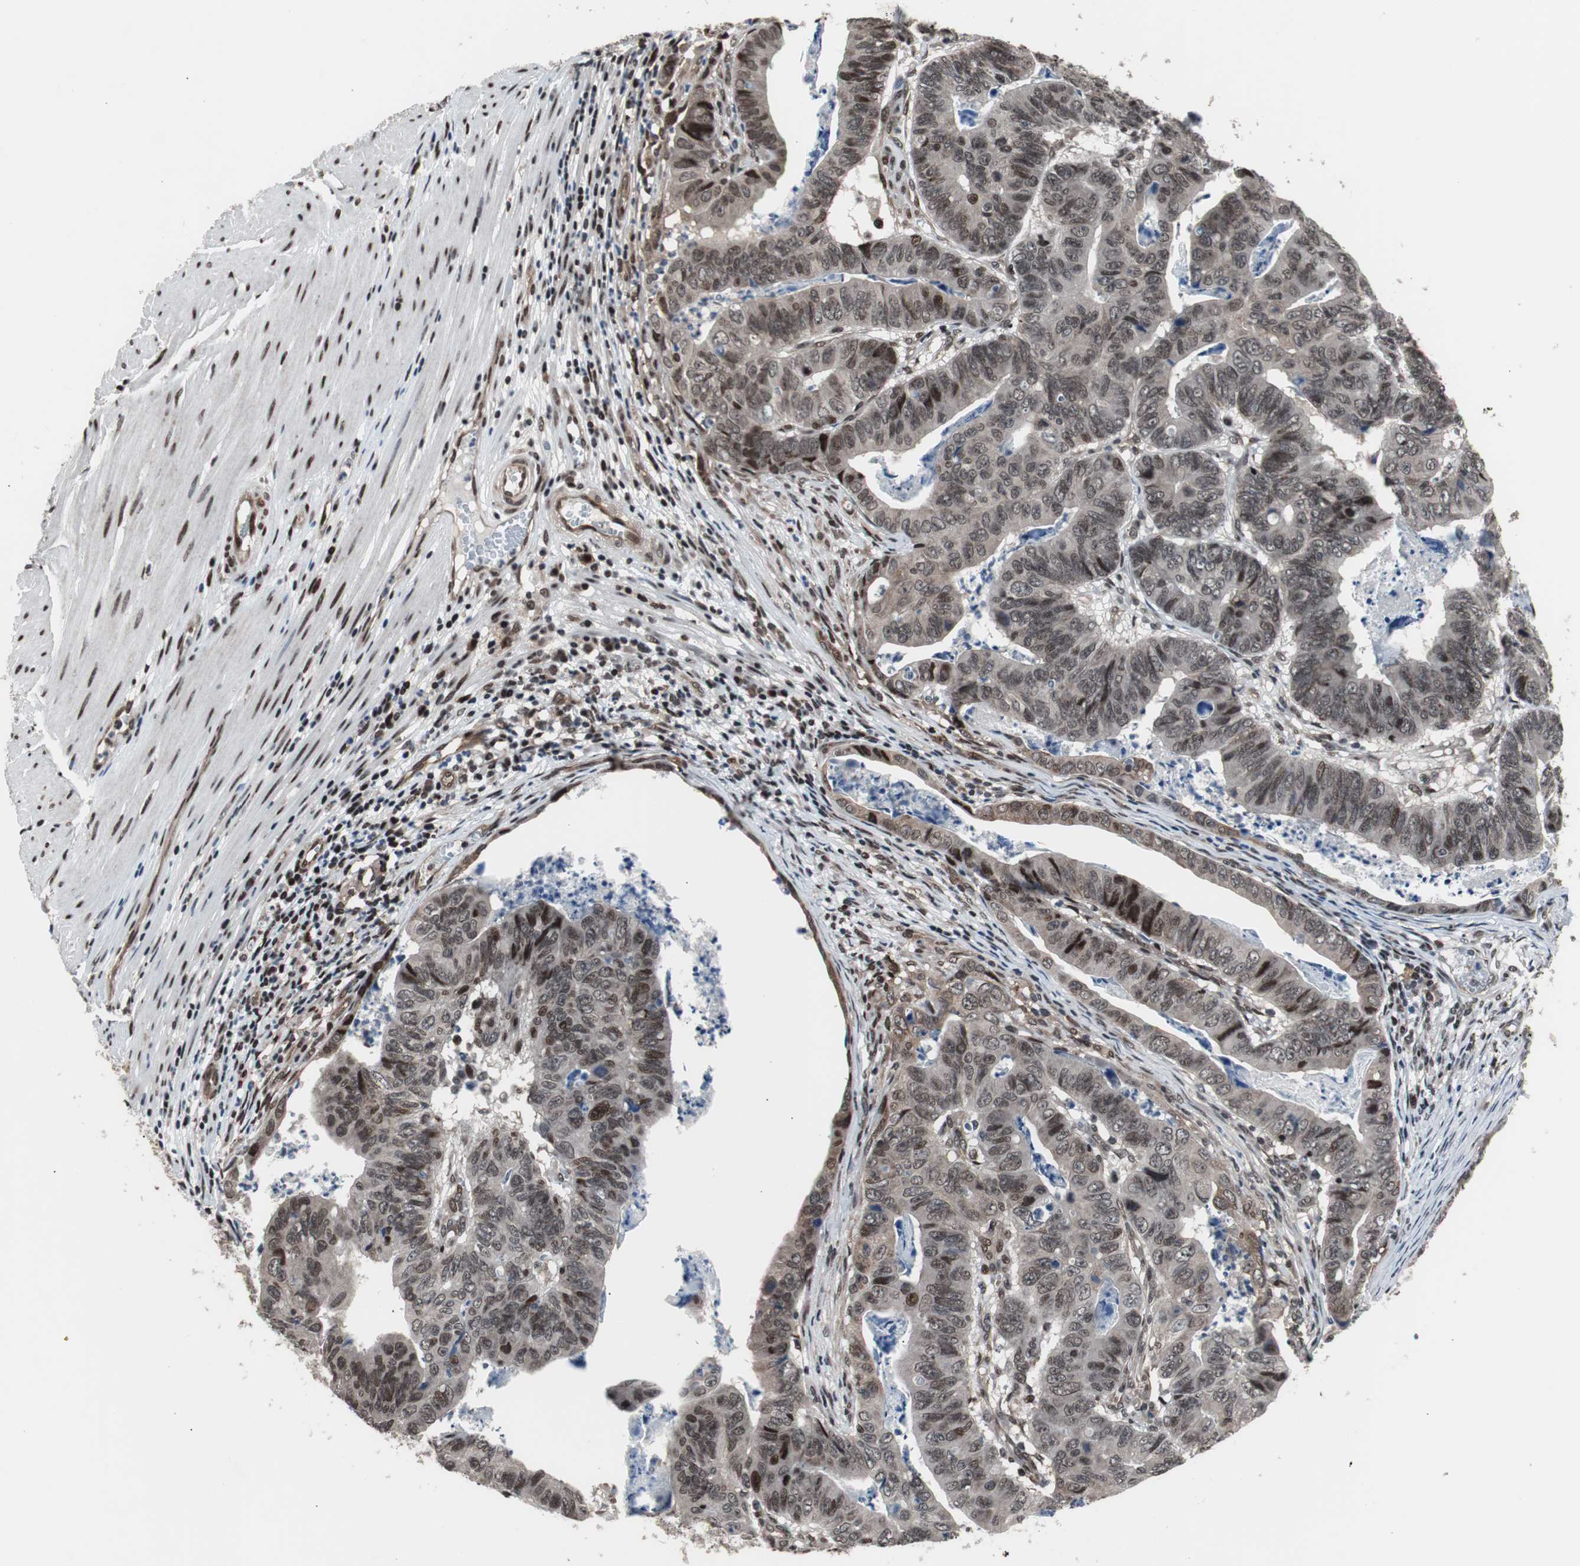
{"staining": {"intensity": "strong", "quantity": ">75%", "location": "nuclear"}, "tissue": "stomach cancer", "cell_type": "Tumor cells", "image_type": "cancer", "snomed": [{"axis": "morphology", "description": "Adenocarcinoma, NOS"}, {"axis": "topography", "description": "Stomach, lower"}], "caption": "Immunohistochemical staining of human stomach adenocarcinoma demonstrates strong nuclear protein staining in approximately >75% of tumor cells.", "gene": "POGZ", "patient": {"sex": "male", "age": 77}}